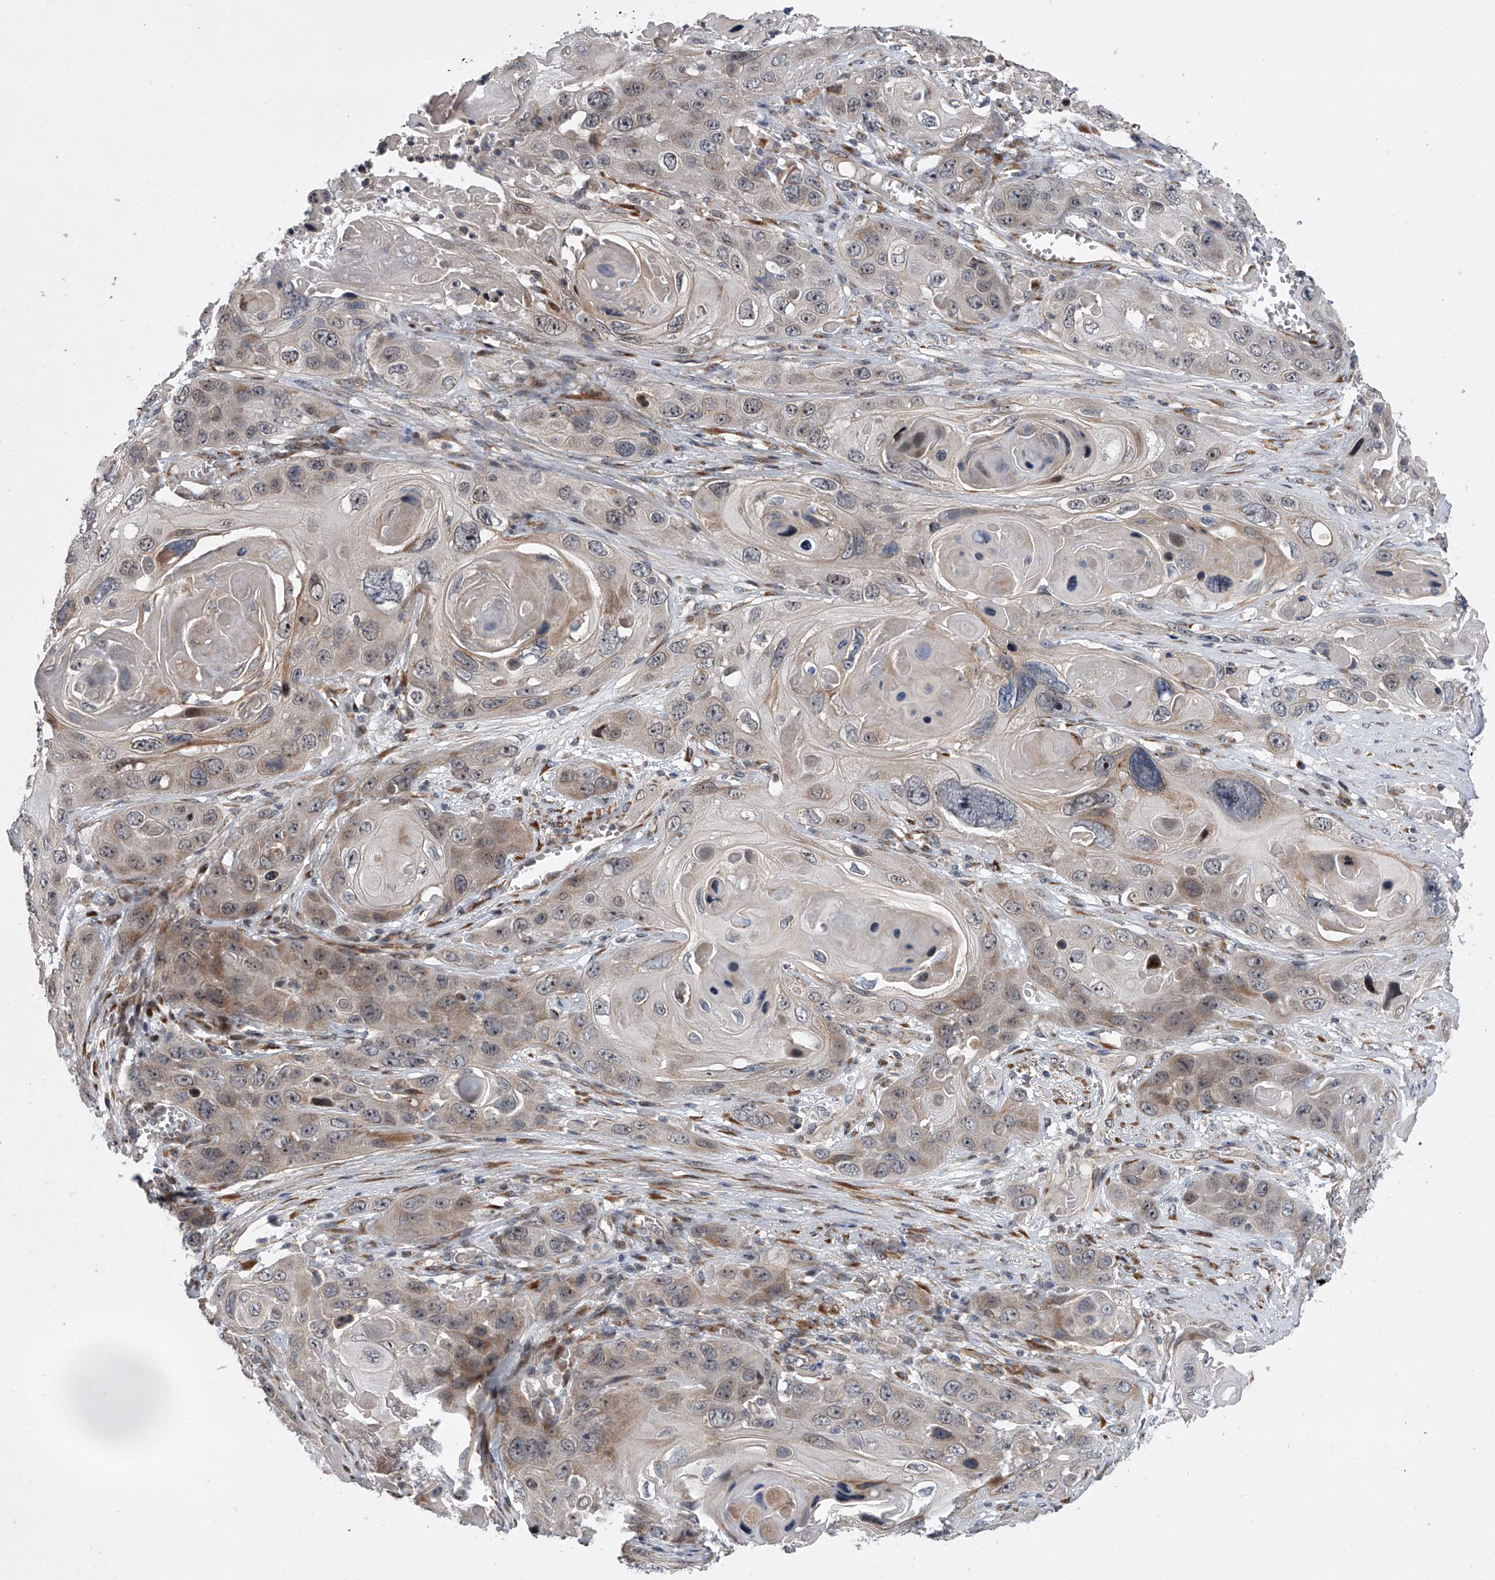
{"staining": {"intensity": "weak", "quantity": "25%-75%", "location": "cytoplasmic/membranous"}, "tissue": "skin cancer", "cell_type": "Tumor cells", "image_type": "cancer", "snomed": [{"axis": "morphology", "description": "Squamous cell carcinoma, NOS"}, {"axis": "topography", "description": "Skin"}], "caption": "A brown stain highlights weak cytoplasmic/membranous expression of a protein in human skin cancer (squamous cell carcinoma) tumor cells.", "gene": "DLGAP2", "patient": {"sex": "male", "age": 55}}